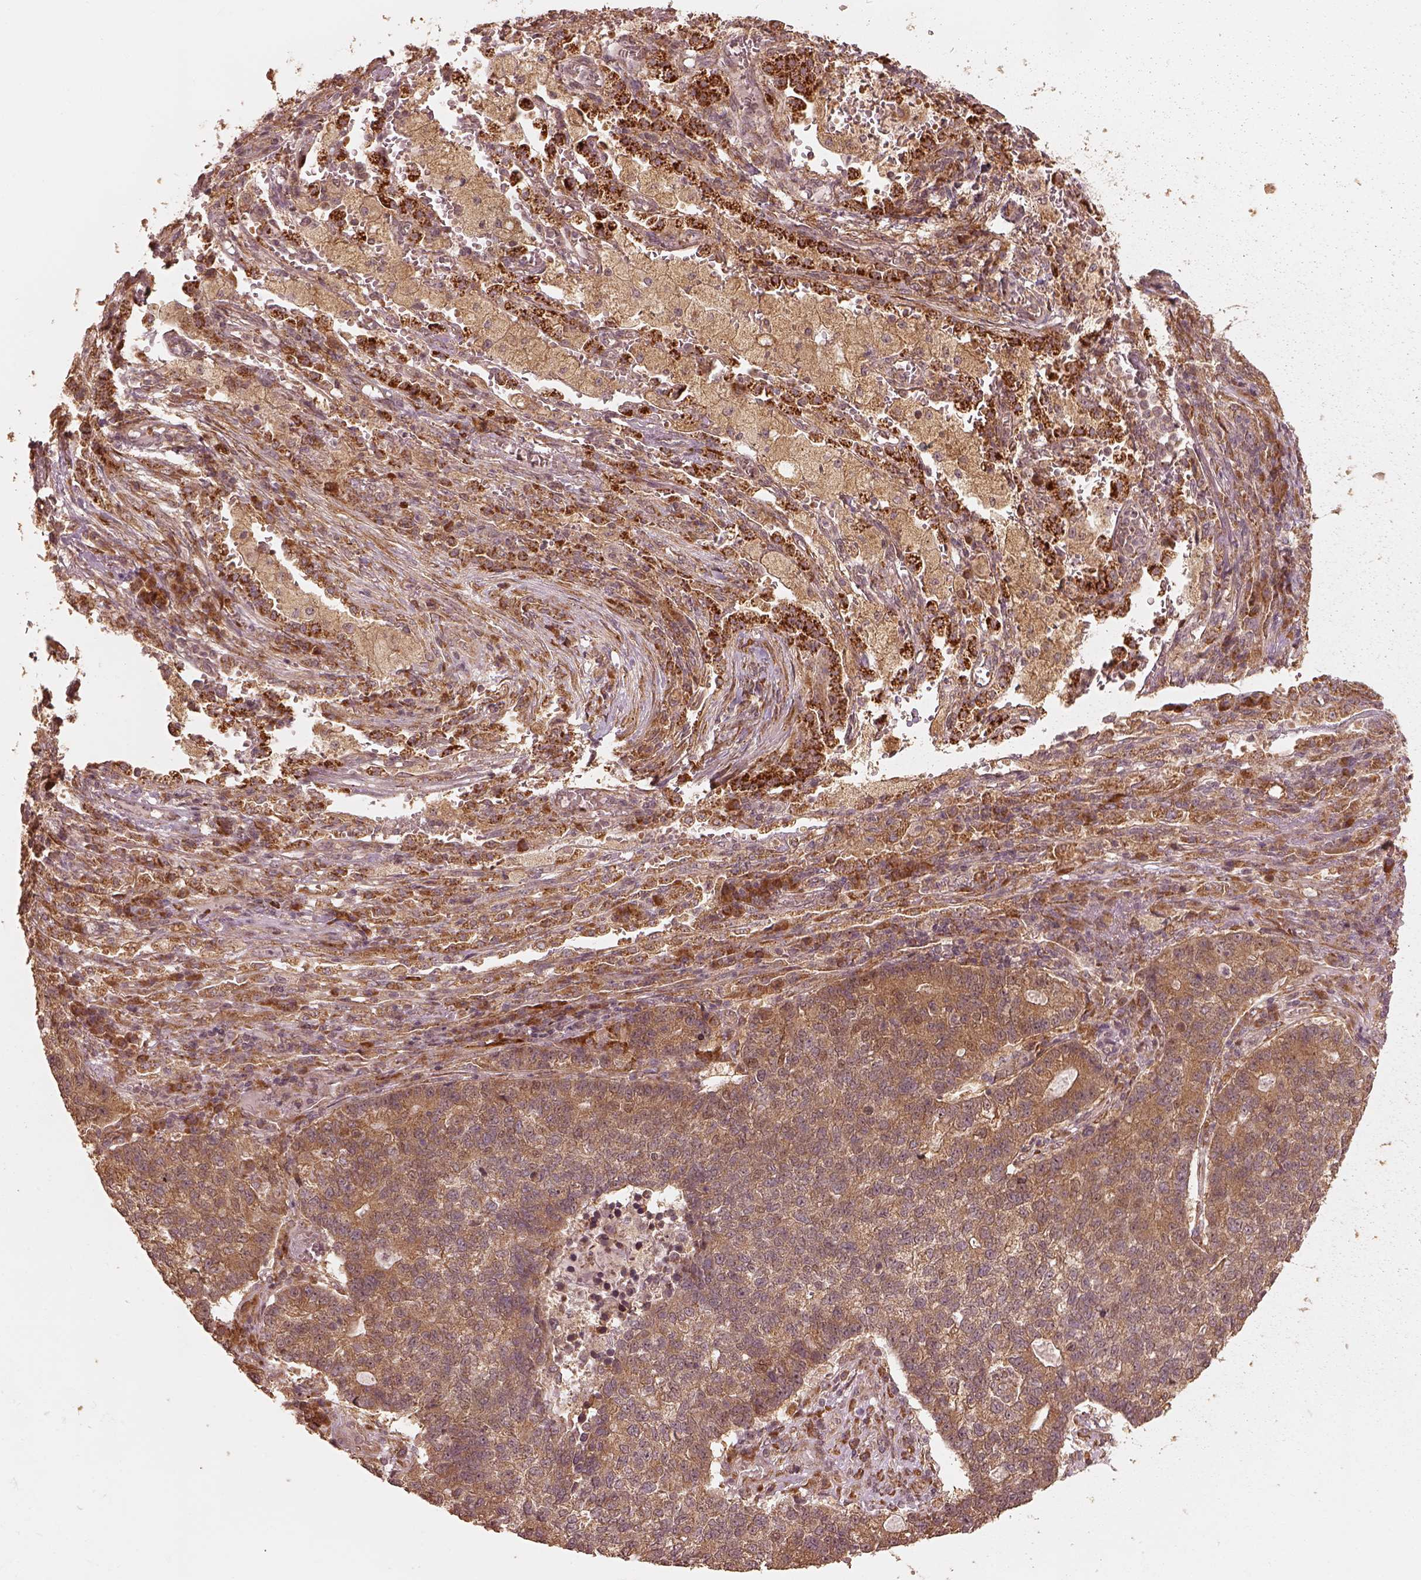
{"staining": {"intensity": "moderate", "quantity": ">75%", "location": "cytoplasmic/membranous"}, "tissue": "lung cancer", "cell_type": "Tumor cells", "image_type": "cancer", "snomed": [{"axis": "morphology", "description": "Adenocarcinoma, NOS"}, {"axis": "topography", "description": "Lung"}], "caption": "This photomicrograph shows immunohistochemistry (IHC) staining of lung cancer, with medium moderate cytoplasmic/membranous staining in about >75% of tumor cells.", "gene": "DNAJC25", "patient": {"sex": "male", "age": 57}}